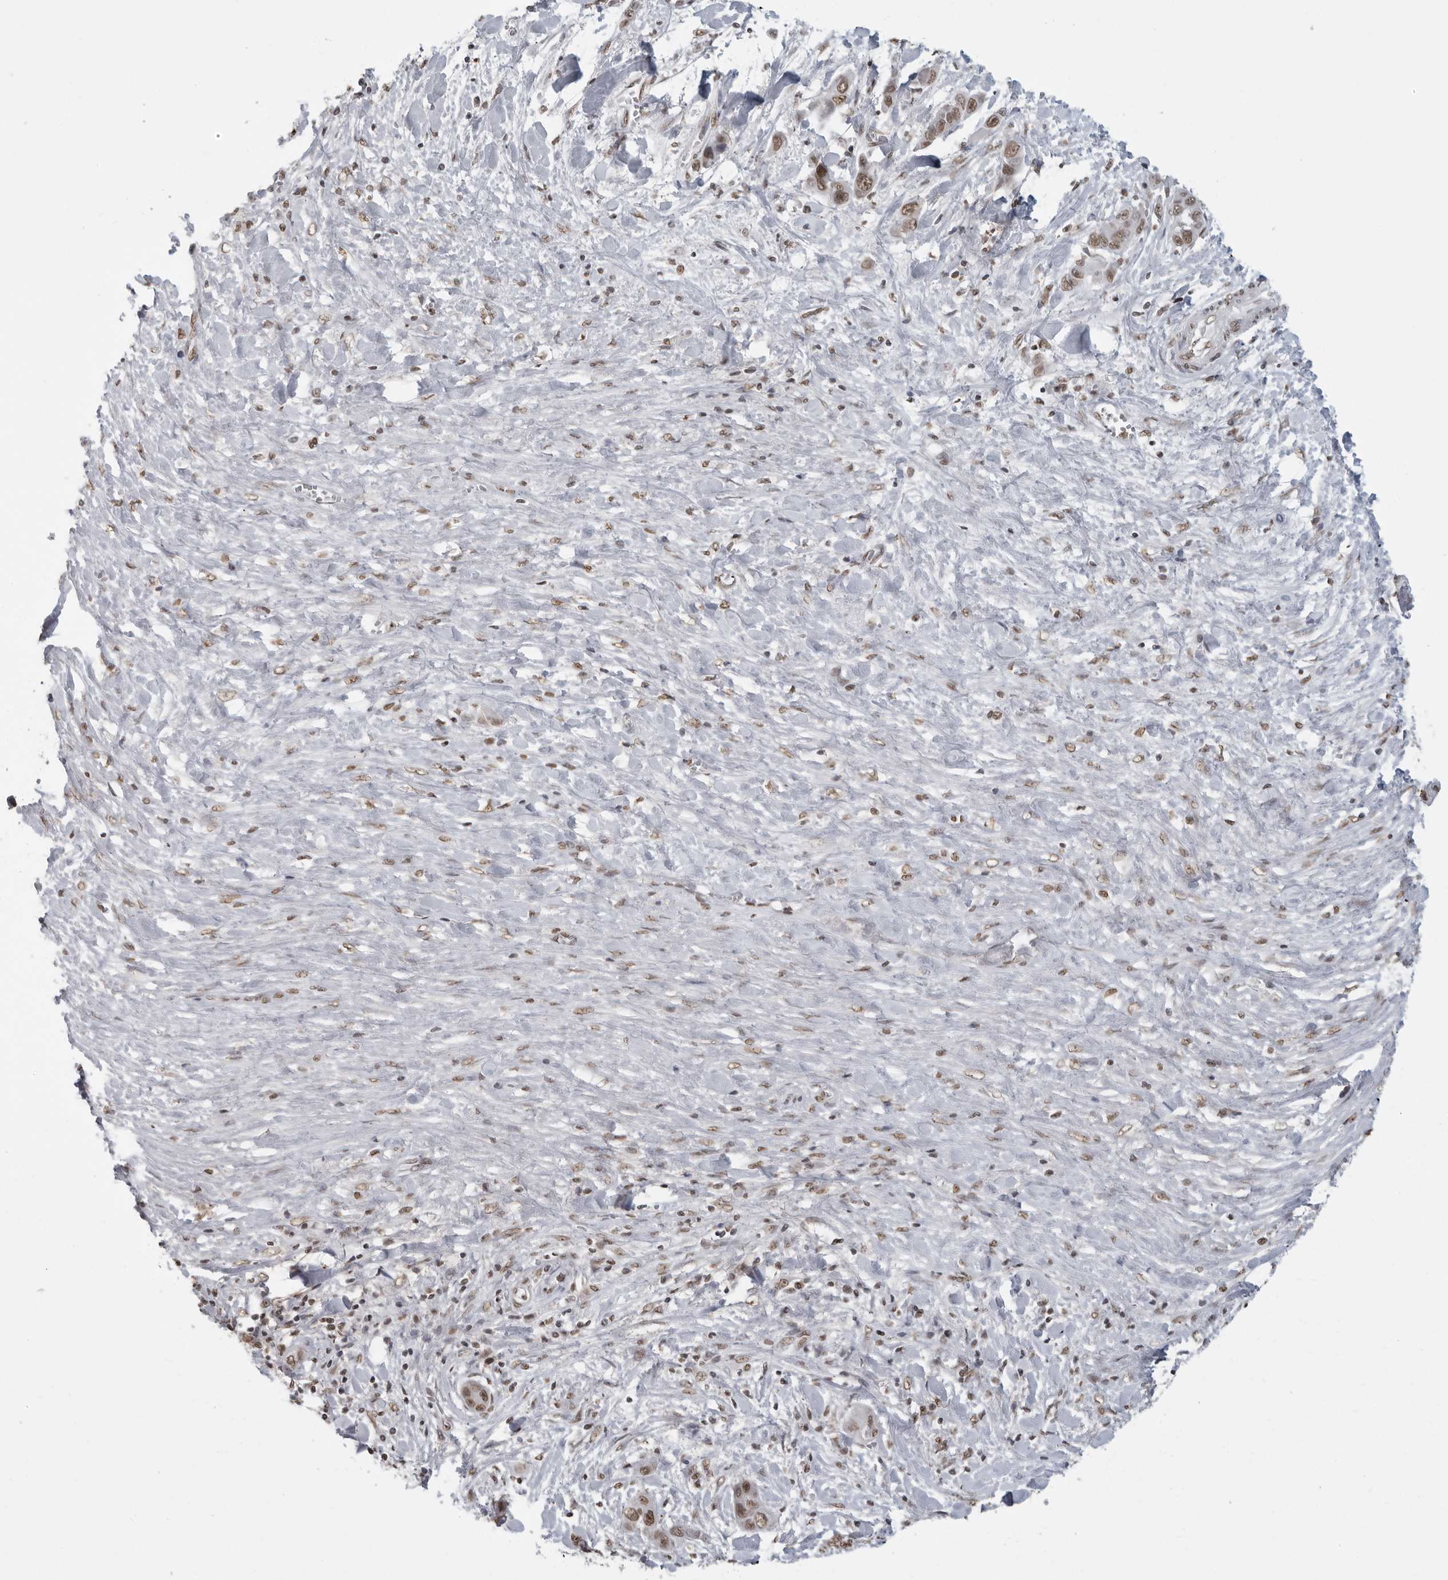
{"staining": {"intensity": "moderate", "quantity": ">75%", "location": "nuclear"}, "tissue": "liver cancer", "cell_type": "Tumor cells", "image_type": "cancer", "snomed": [{"axis": "morphology", "description": "Cholangiocarcinoma"}, {"axis": "topography", "description": "Liver"}], "caption": "Protein analysis of liver cancer (cholangiocarcinoma) tissue displays moderate nuclear staining in about >75% of tumor cells.", "gene": "RPA2", "patient": {"sex": "female", "age": 52}}